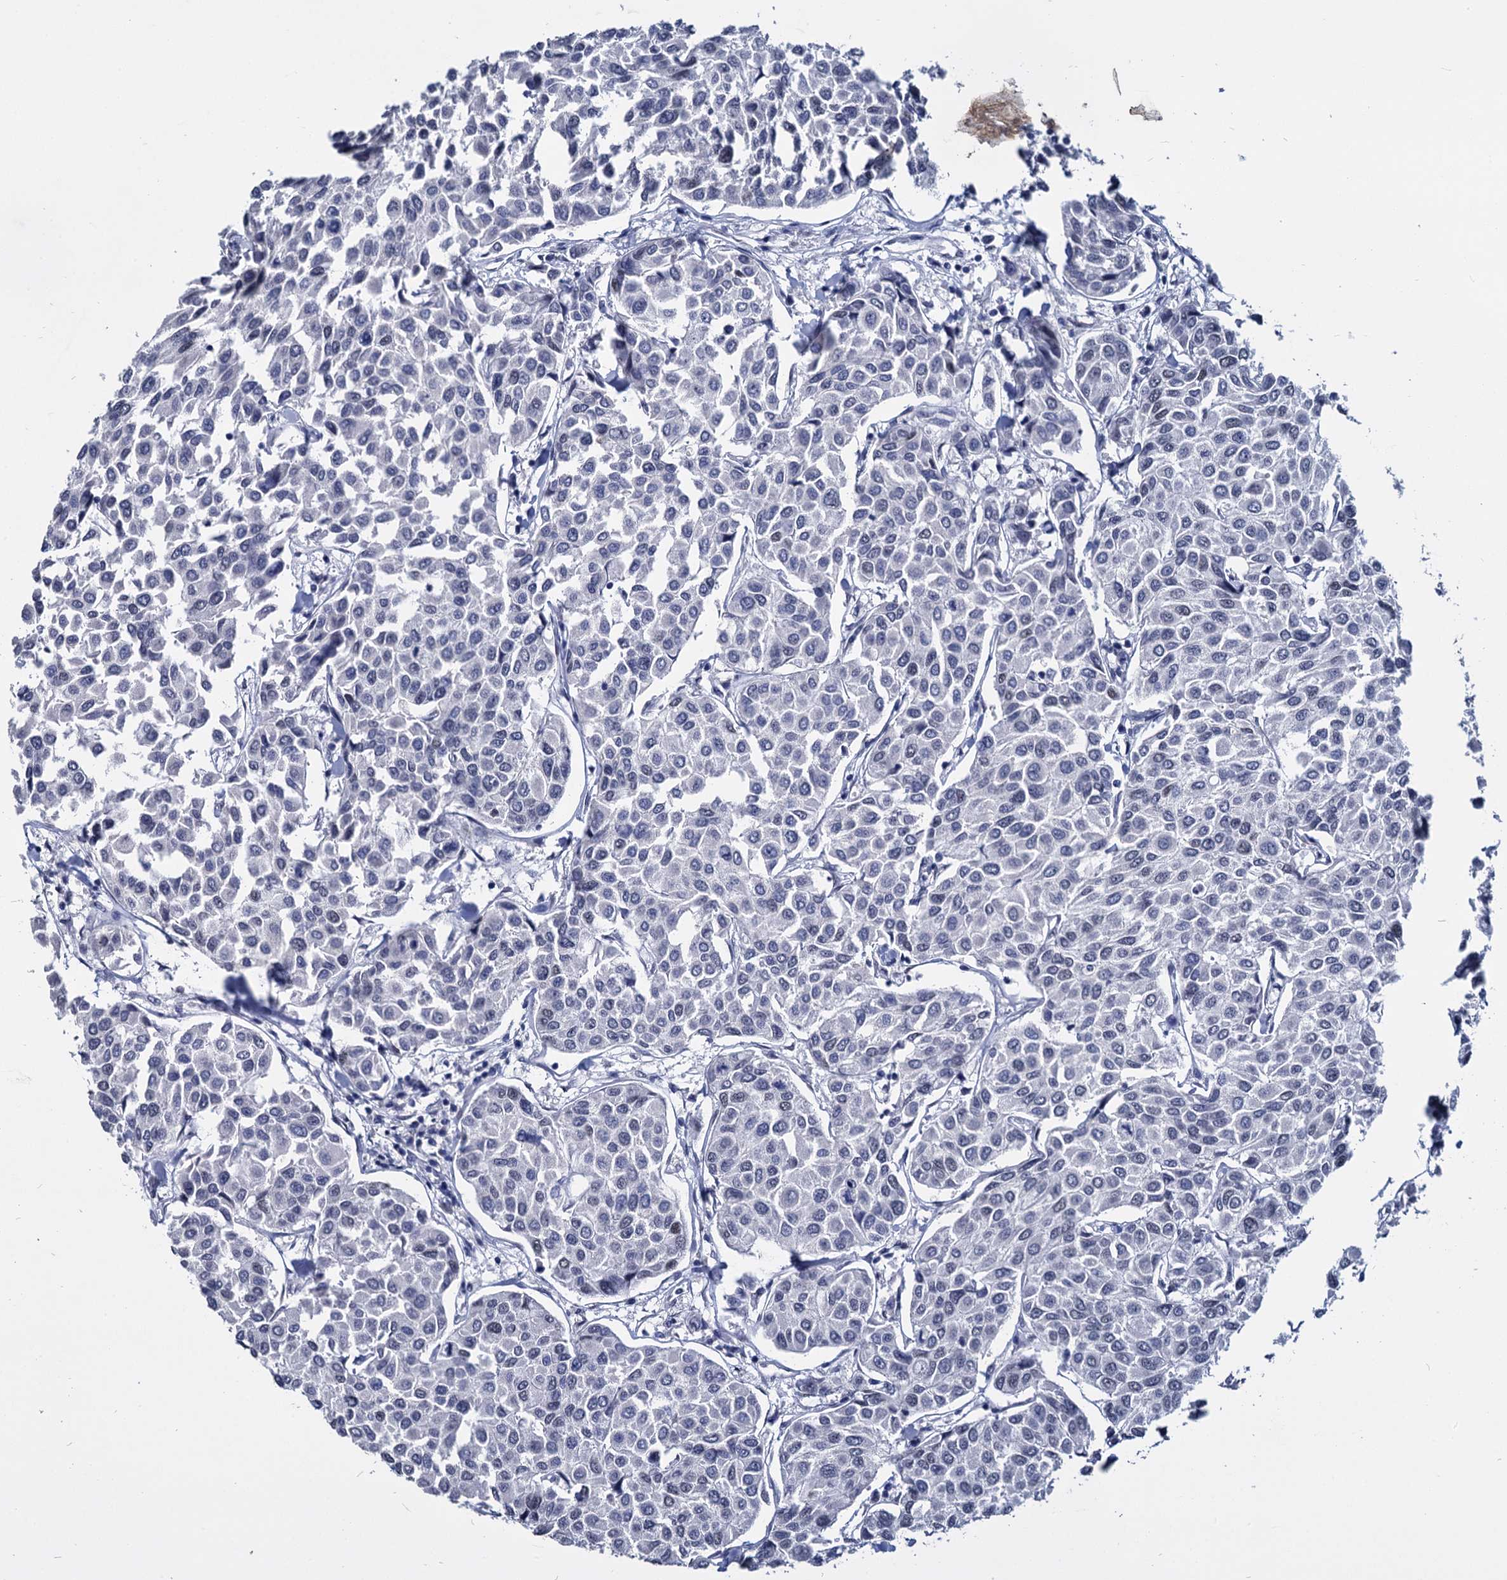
{"staining": {"intensity": "negative", "quantity": "none", "location": "none"}, "tissue": "breast cancer", "cell_type": "Tumor cells", "image_type": "cancer", "snomed": [{"axis": "morphology", "description": "Duct carcinoma"}, {"axis": "topography", "description": "Breast"}], "caption": "IHC micrograph of neoplastic tissue: breast infiltrating ductal carcinoma stained with DAB (3,3'-diaminobenzidine) exhibits no significant protein positivity in tumor cells. (DAB (3,3'-diaminobenzidine) IHC, high magnification).", "gene": "MAGEA4", "patient": {"sex": "female", "age": 55}}